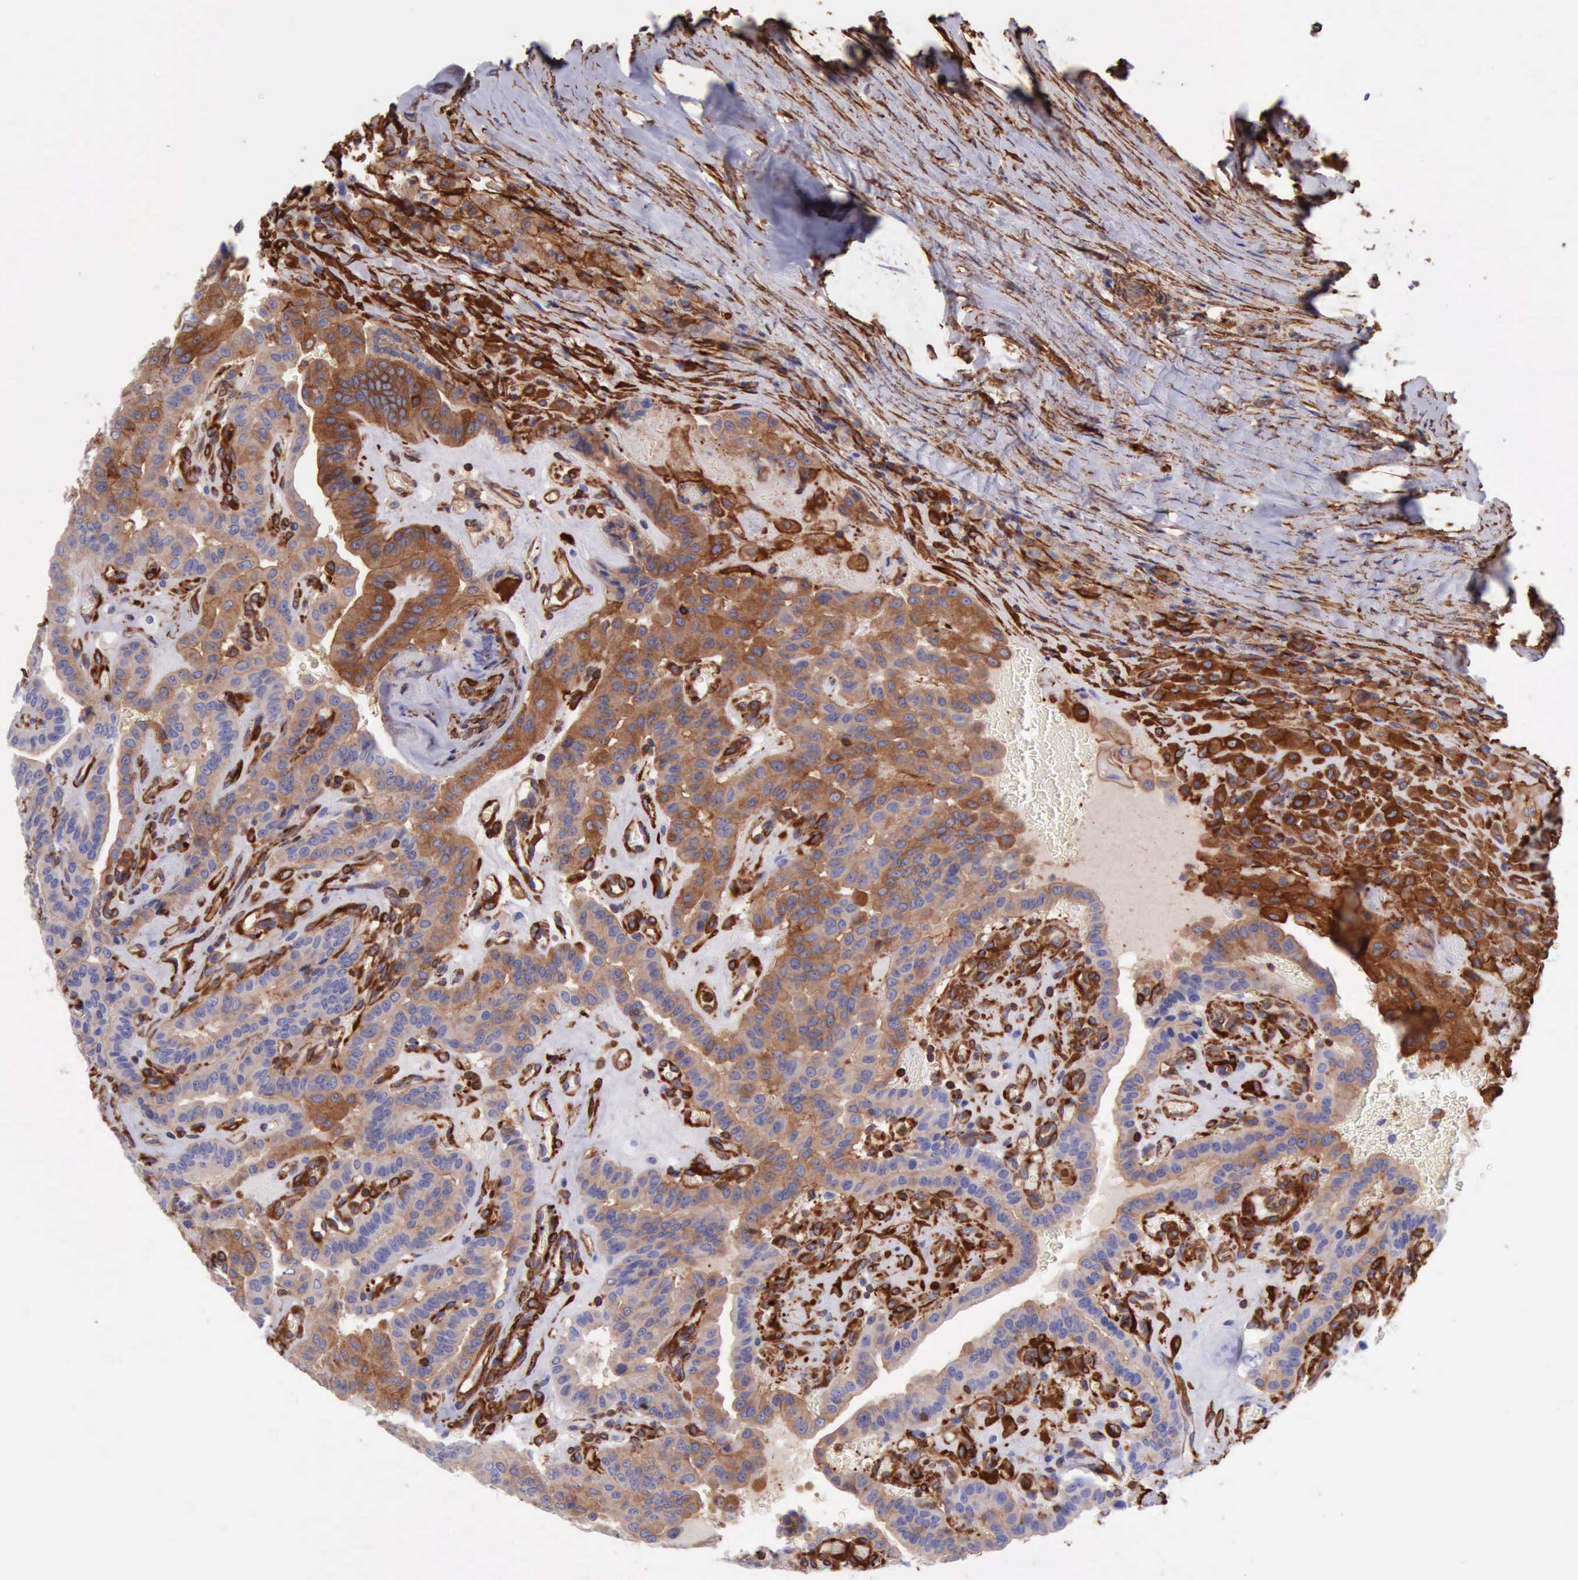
{"staining": {"intensity": "moderate", "quantity": ">75%", "location": "cytoplasmic/membranous"}, "tissue": "thyroid cancer", "cell_type": "Tumor cells", "image_type": "cancer", "snomed": [{"axis": "morphology", "description": "Papillary adenocarcinoma, NOS"}, {"axis": "topography", "description": "Thyroid gland"}], "caption": "A high-resolution micrograph shows immunohistochemistry (IHC) staining of thyroid cancer, which exhibits moderate cytoplasmic/membranous staining in approximately >75% of tumor cells. Immunohistochemistry (ihc) stains the protein in brown and the nuclei are stained blue.", "gene": "FLNA", "patient": {"sex": "male", "age": 87}}